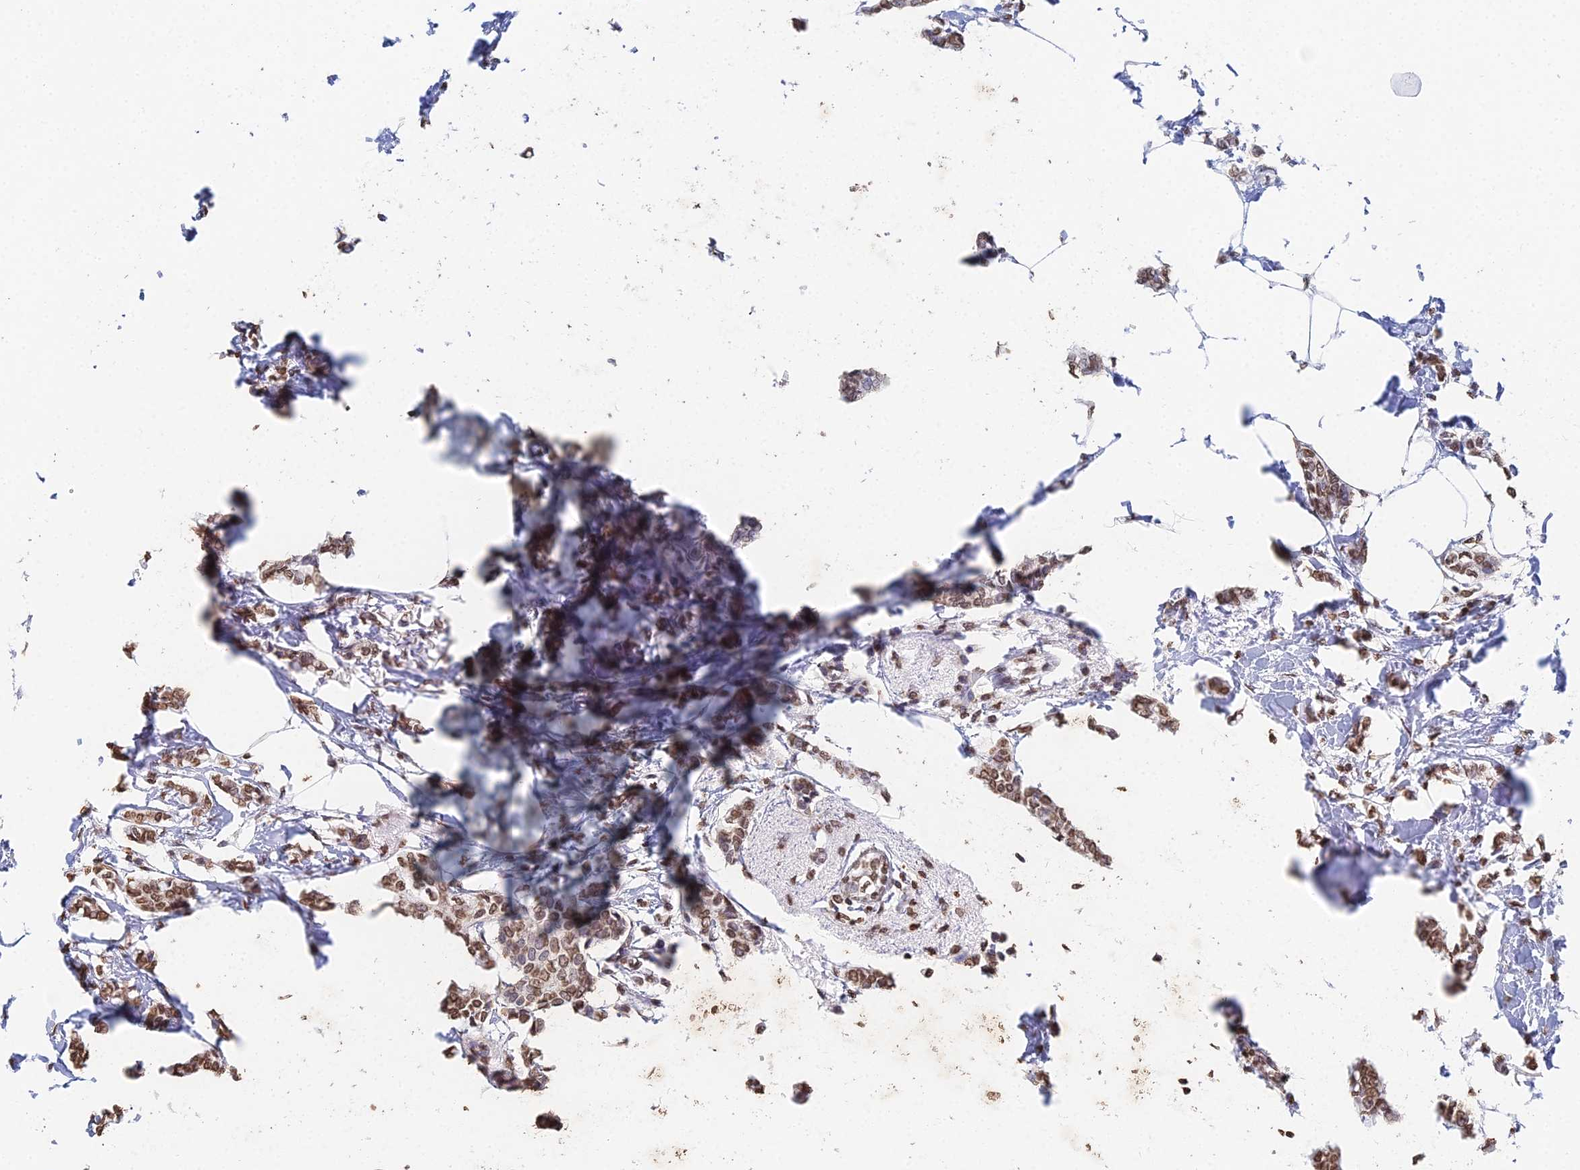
{"staining": {"intensity": "moderate", "quantity": ">75%", "location": "nuclear"}, "tissue": "breast cancer", "cell_type": "Tumor cells", "image_type": "cancer", "snomed": [{"axis": "morphology", "description": "Duct carcinoma"}, {"axis": "topography", "description": "Breast"}], "caption": "Infiltrating ductal carcinoma (breast) stained for a protein exhibits moderate nuclear positivity in tumor cells.", "gene": "GBP3", "patient": {"sex": "female", "age": 41}}